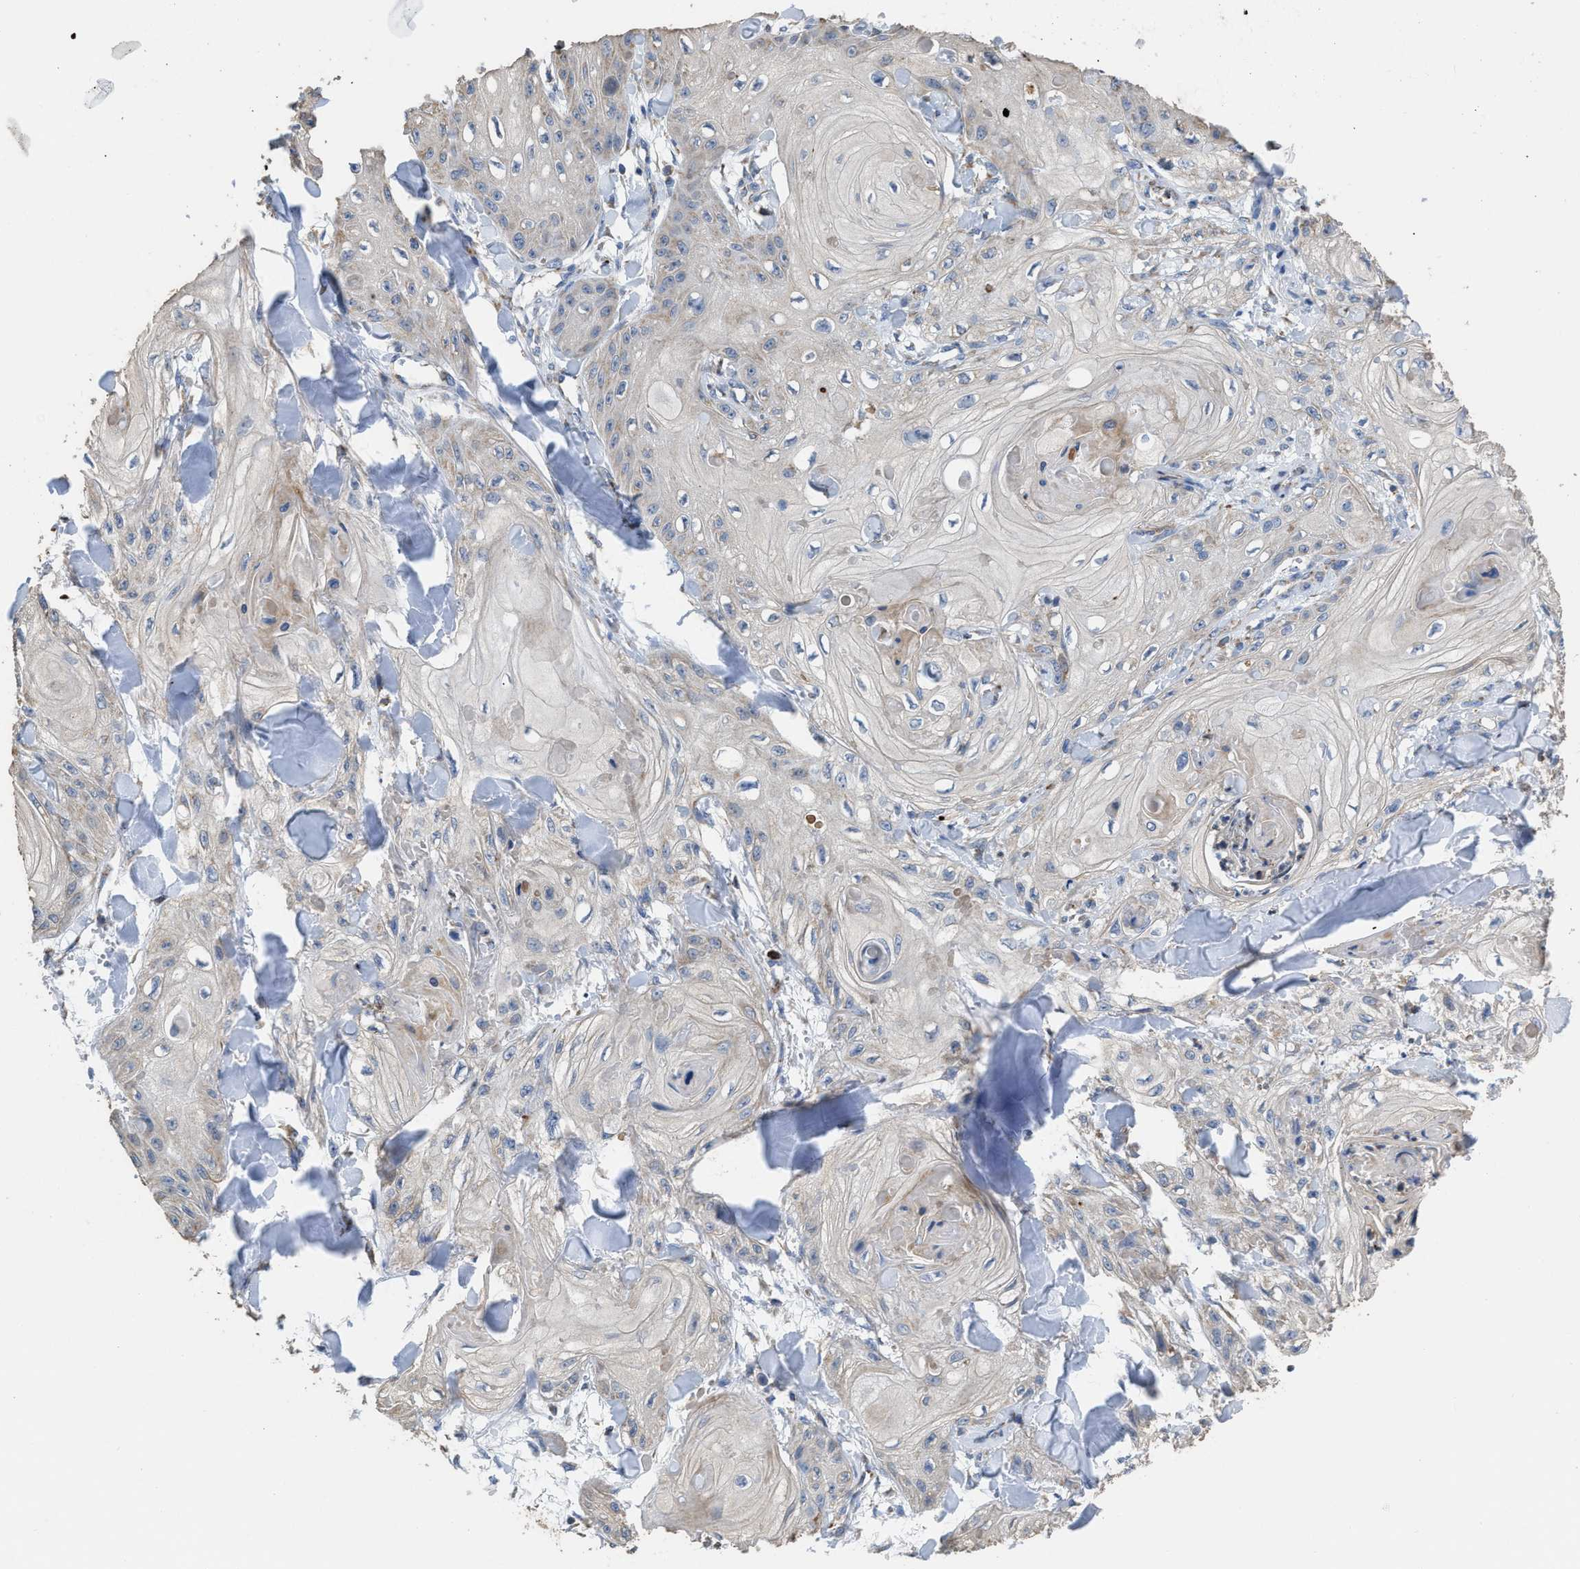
{"staining": {"intensity": "negative", "quantity": "none", "location": "none"}, "tissue": "skin cancer", "cell_type": "Tumor cells", "image_type": "cancer", "snomed": [{"axis": "morphology", "description": "Squamous cell carcinoma, NOS"}, {"axis": "topography", "description": "Skin"}], "caption": "Immunohistochemistry (IHC) micrograph of neoplastic tissue: squamous cell carcinoma (skin) stained with DAB (3,3'-diaminobenzidine) exhibits no significant protein expression in tumor cells. (DAB IHC visualized using brightfield microscopy, high magnification).", "gene": "AK2", "patient": {"sex": "male", "age": 74}}